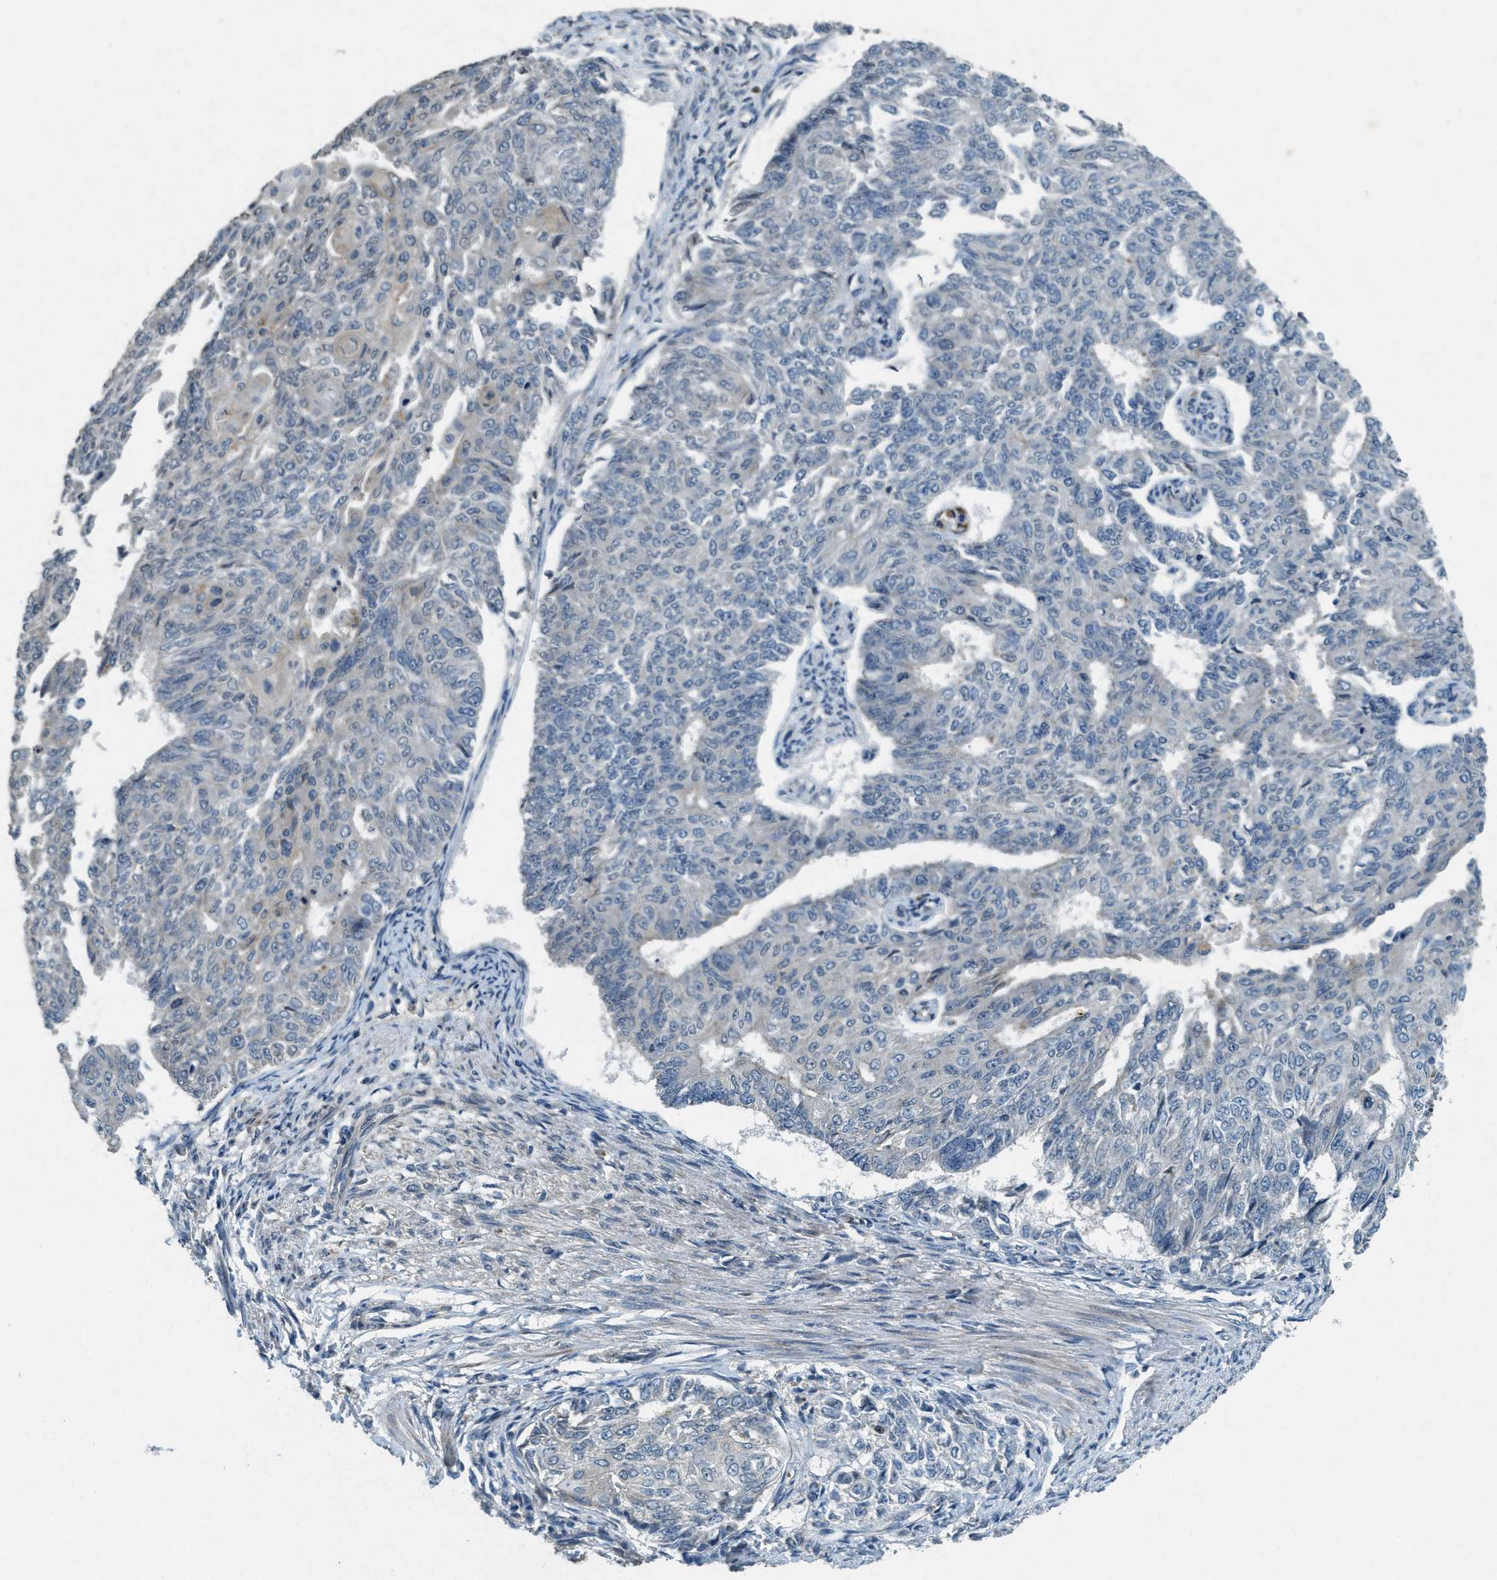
{"staining": {"intensity": "negative", "quantity": "none", "location": "none"}, "tissue": "endometrial cancer", "cell_type": "Tumor cells", "image_type": "cancer", "snomed": [{"axis": "morphology", "description": "Adenocarcinoma, NOS"}, {"axis": "topography", "description": "Endometrium"}], "caption": "This is a histopathology image of immunohistochemistry (IHC) staining of endometrial cancer, which shows no expression in tumor cells.", "gene": "RAB3D", "patient": {"sex": "female", "age": 32}}